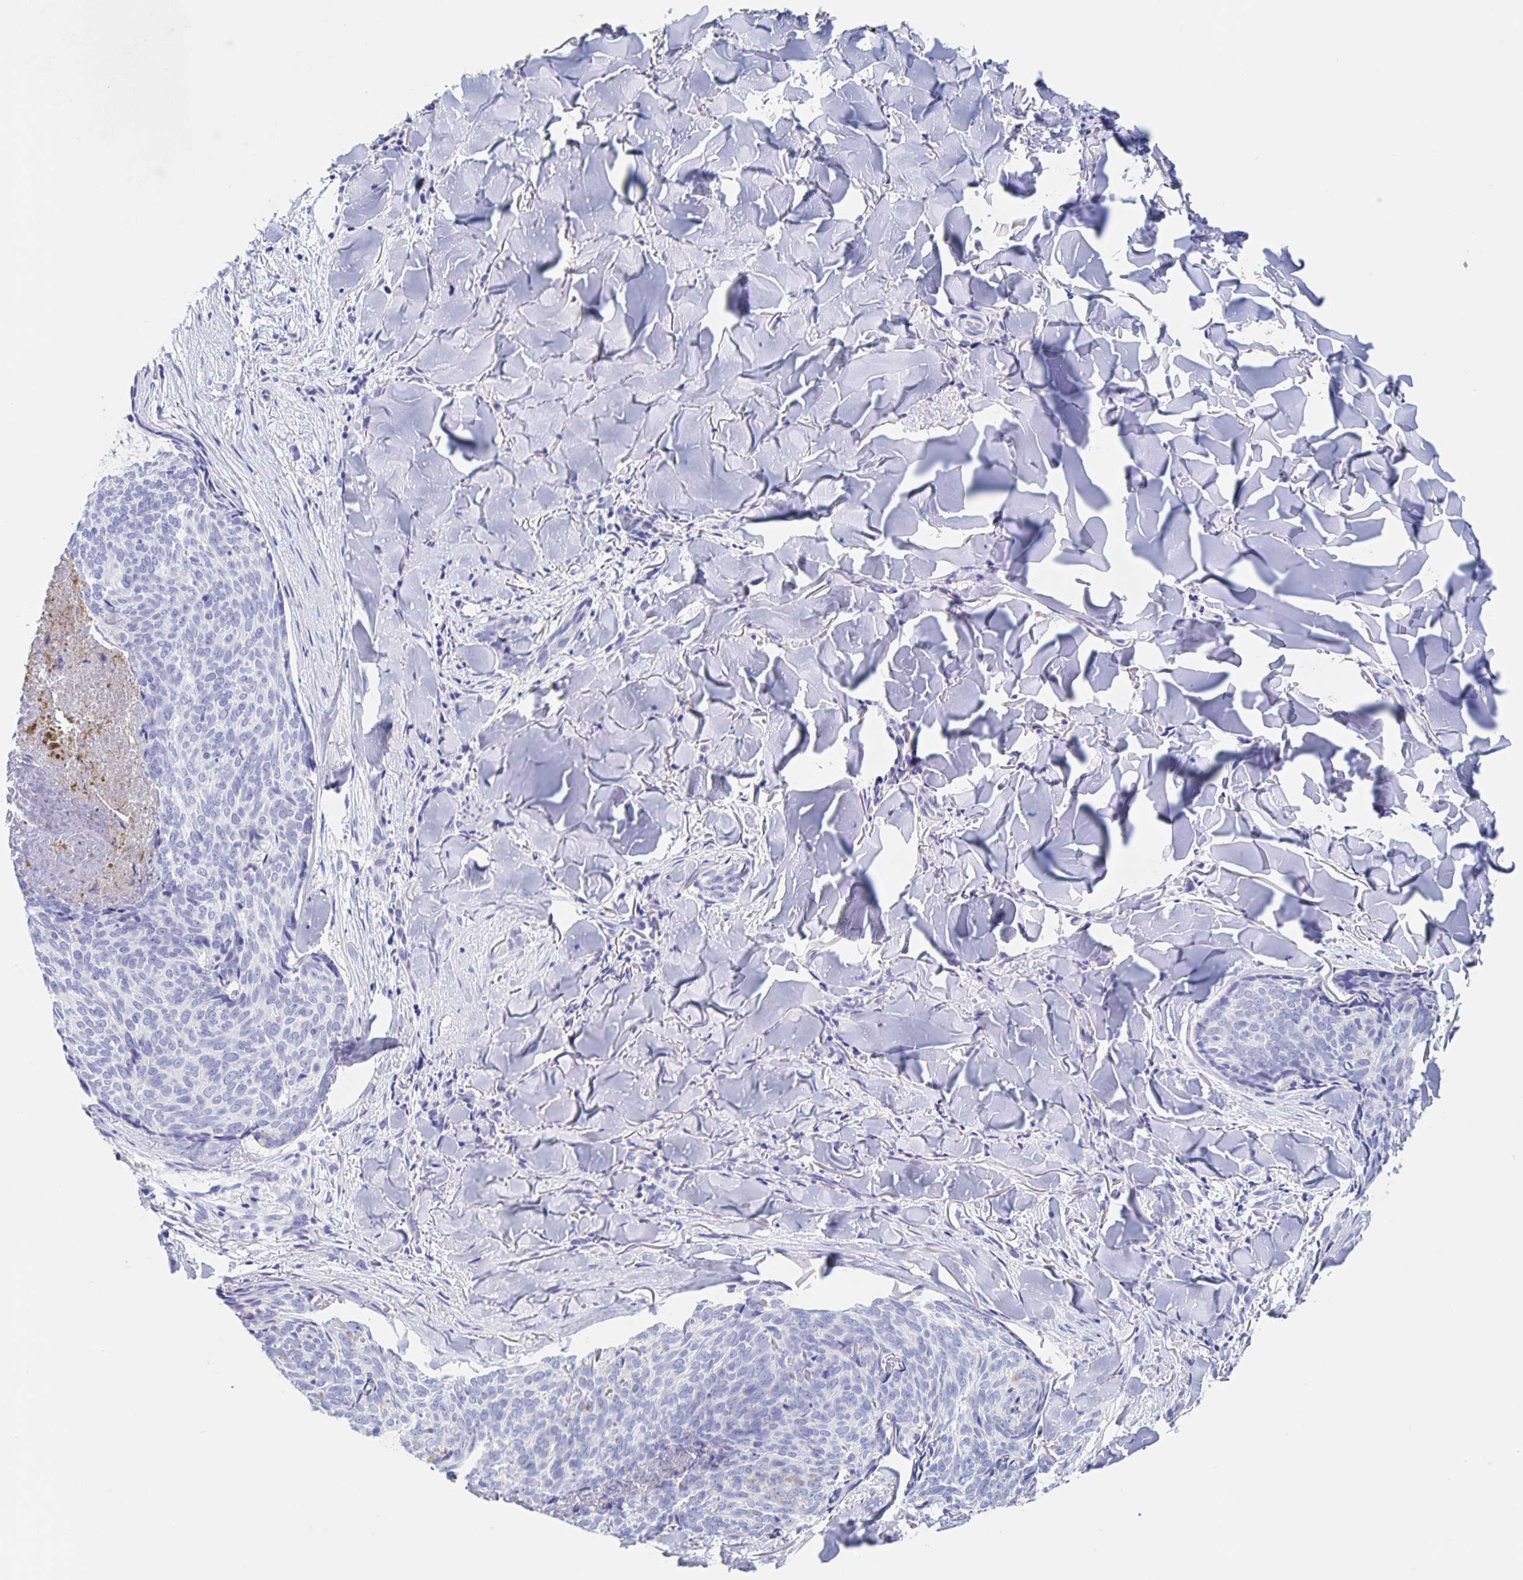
{"staining": {"intensity": "negative", "quantity": "none", "location": "none"}, "tissue": "skin cancer", "cell_type": "Tumor cells", "image_type": "cancer", "snomed": [{"axis": "morphology", "description": "Basal cell carcinoma"}, {"axis": "topography", "description": "Skin"}], "caption": "Immunohistochemistry (IHC) of human skin cancer (basal cell carcinoma) reveals no positivity in tumor cells. Brightfield microscopy of IHC stained with DAB (brown) and hematoxylin (blue), captured at high magnification.", "gene": "DMBT1", "patient": {"sex": "female", "age": 82}}